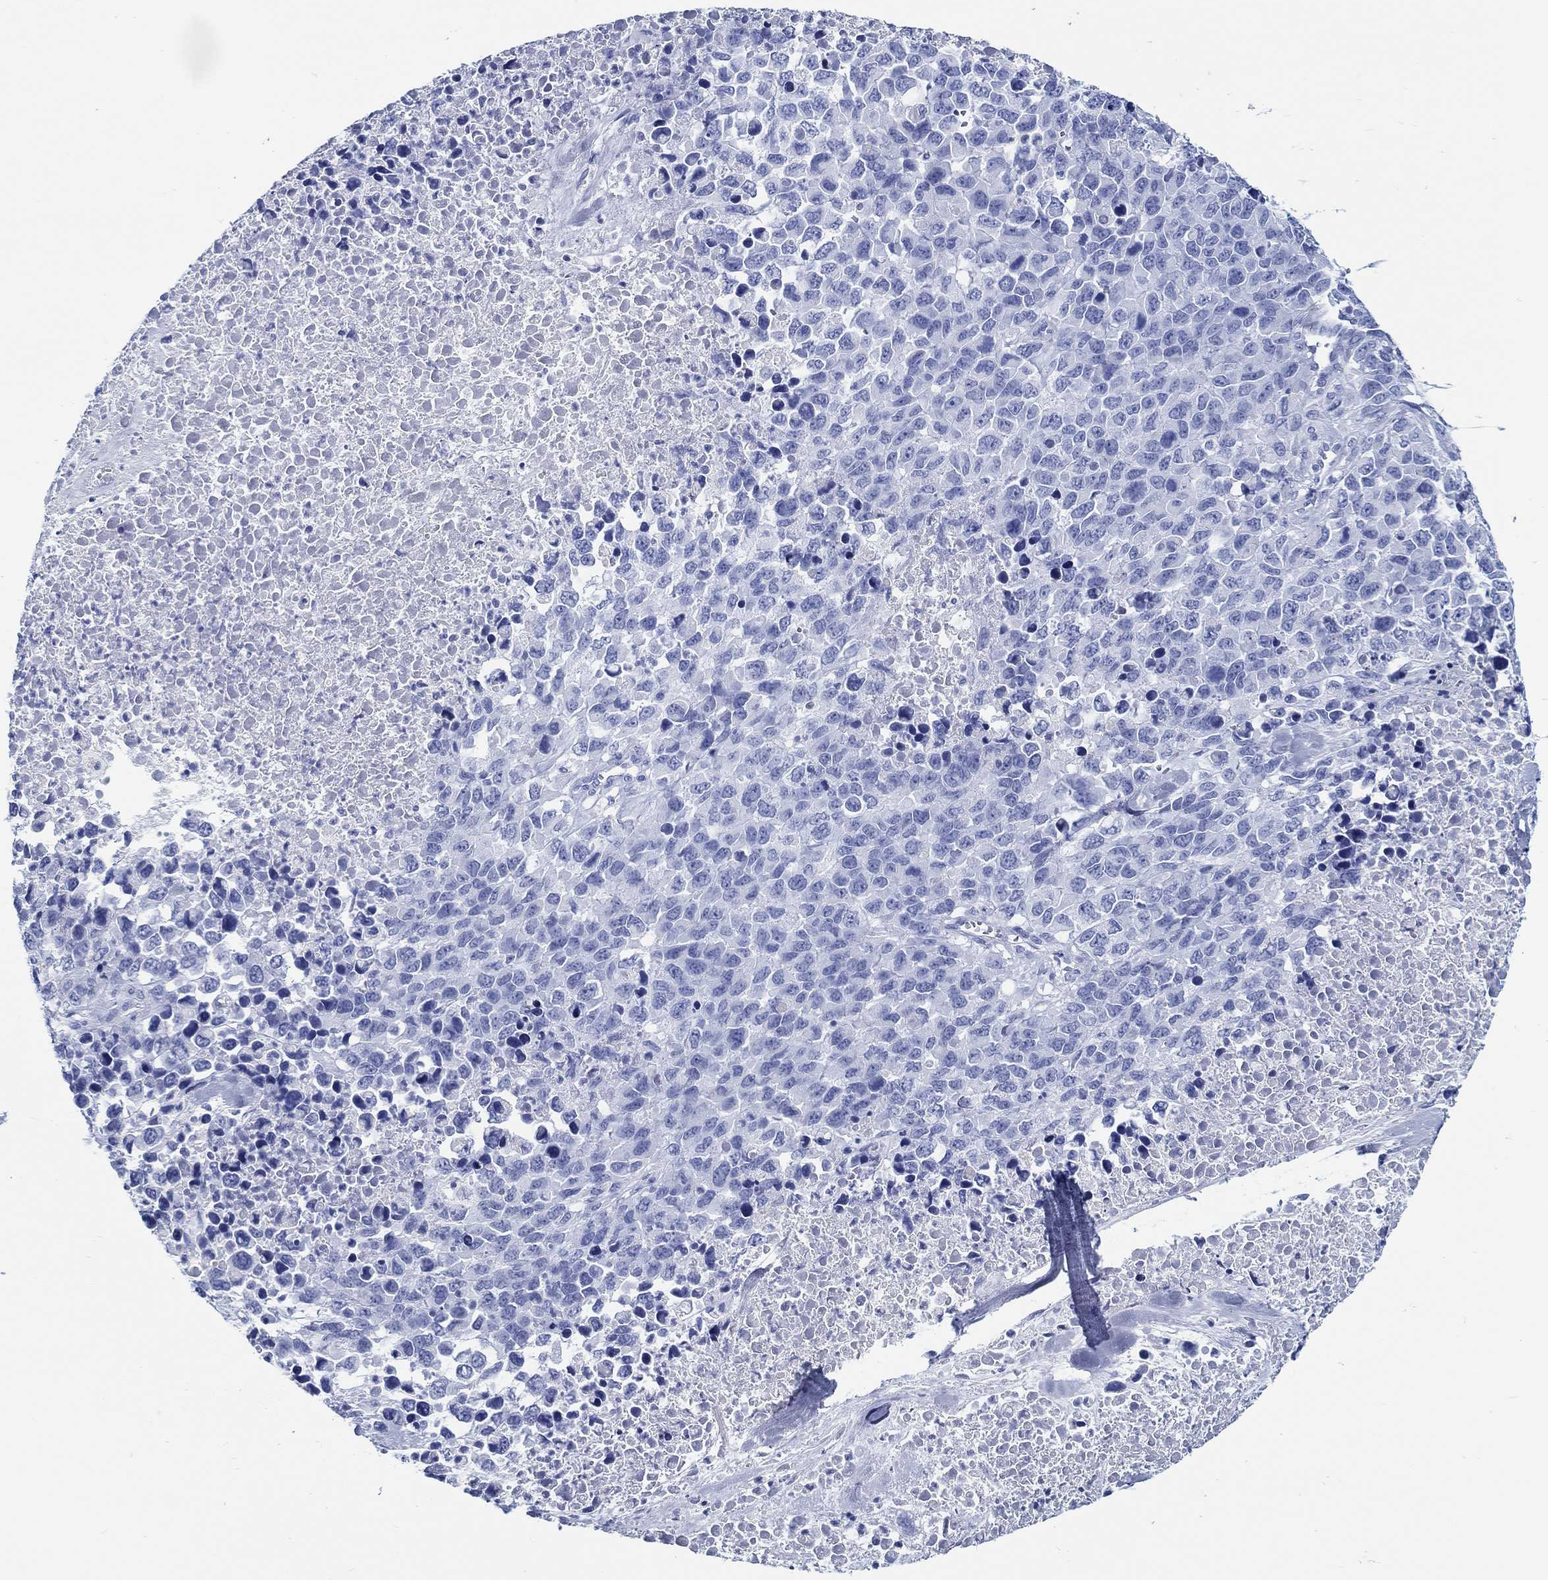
{"staining": {"intensity": "negative", "quantity": "none", "location": "none"}, "tissue": "melanoma", "cell_type": "Tumor cells", "image_type": "cancer", "snomed": [{"axis": "morphology", "description": "Malignant melanoma, Metastatic site"}, {"axis": "topography", "description": "Skin"}], "caption": "Tumor cells show no significant protein expression in melanoma.", "gene": "RD3L", "patient": {"sex": "male", "age": 84}}